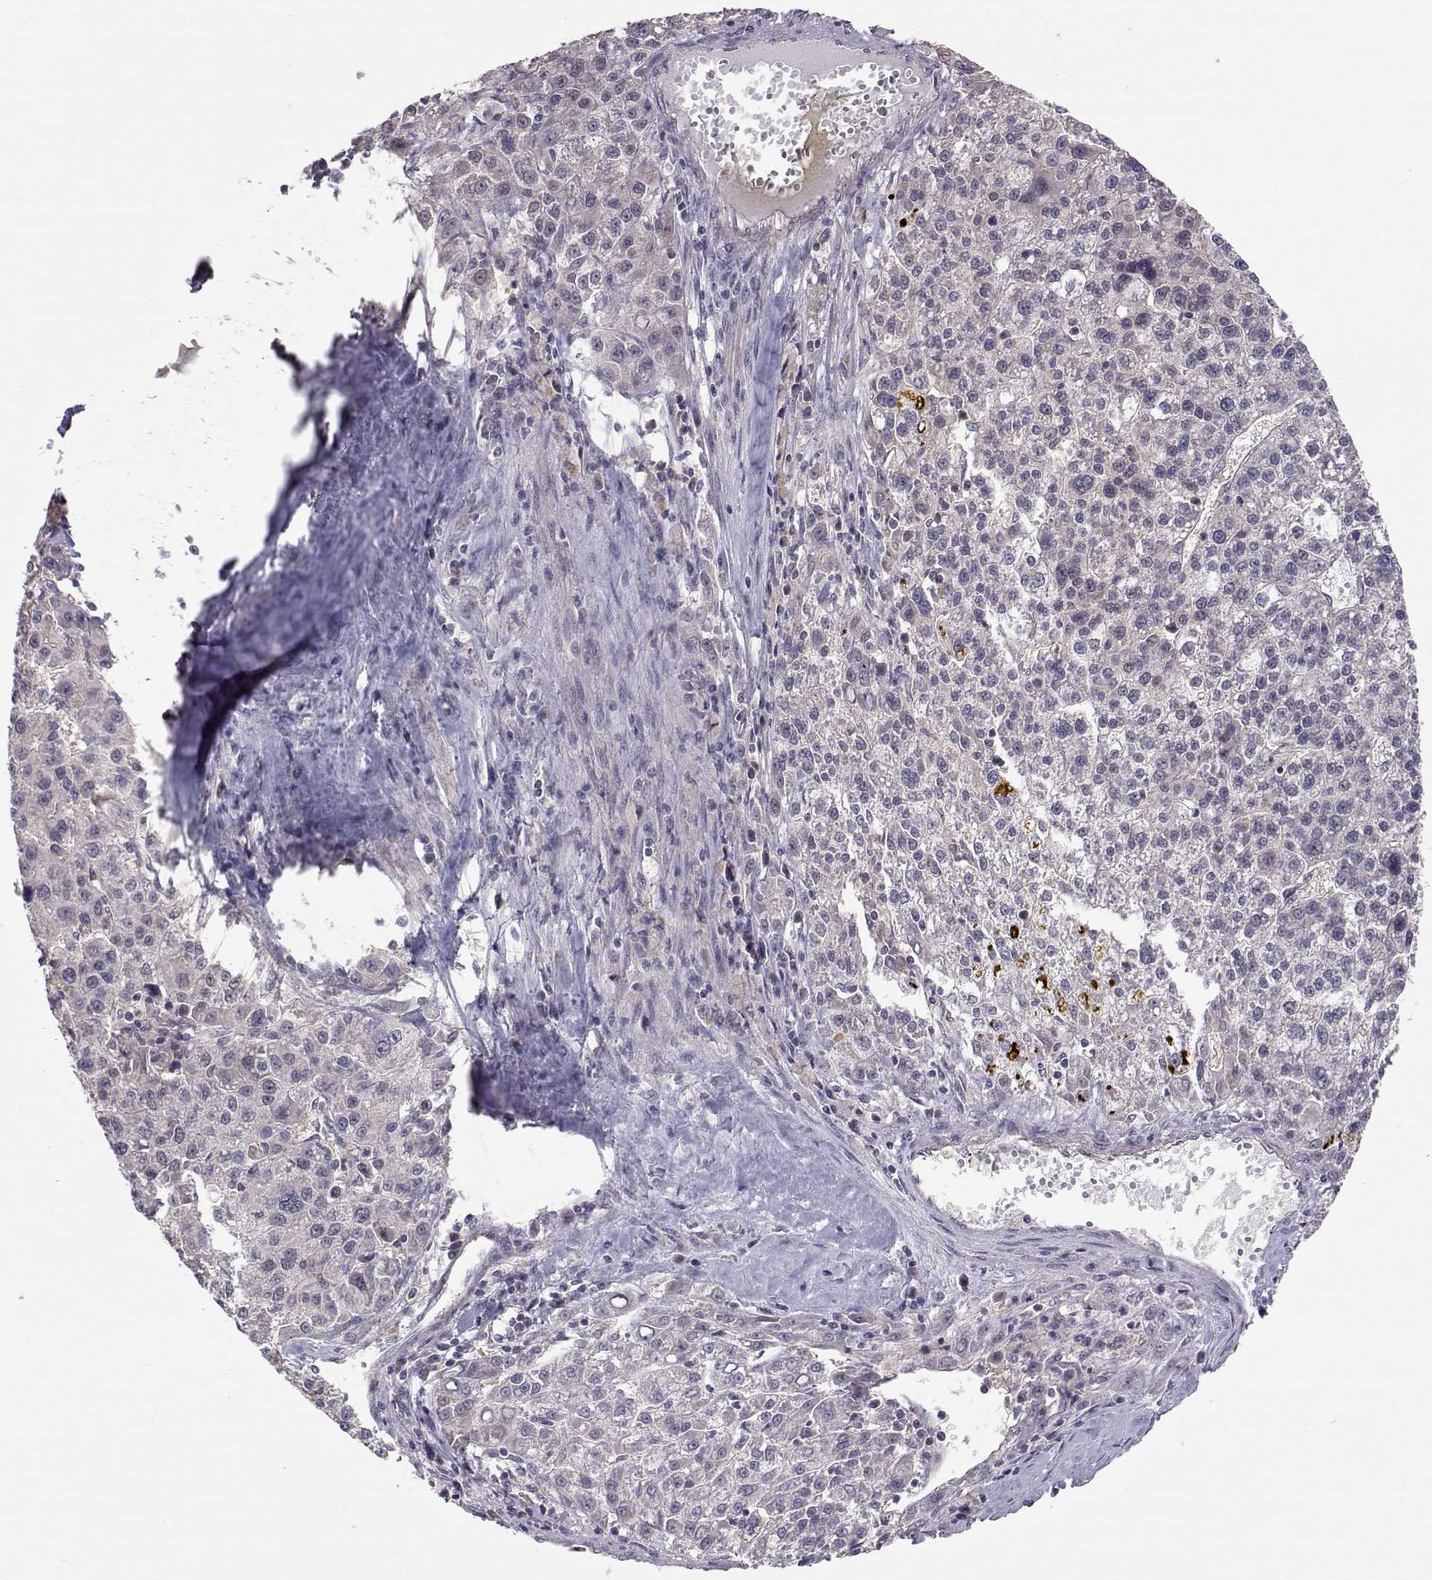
{"staining": {"intensity": "negative", "quantity": "none", "location": "none"}, "tissue": "liver cancer", "cell_type": "Tumor cells", "image_type": "cancer", "snomed": [{"axis": "morphology", "description": "Carcinoma, Hepatocellular, NOS"}, {"axis": "topography", "description": "Liver"}], "caption": "Immunohistochemistry (IHC) of hepatocellular carcinoma (liver) displays no staining in tumor cells.", "gene": "NCAM2", "patient": {"sex": "female", "age": 58}}